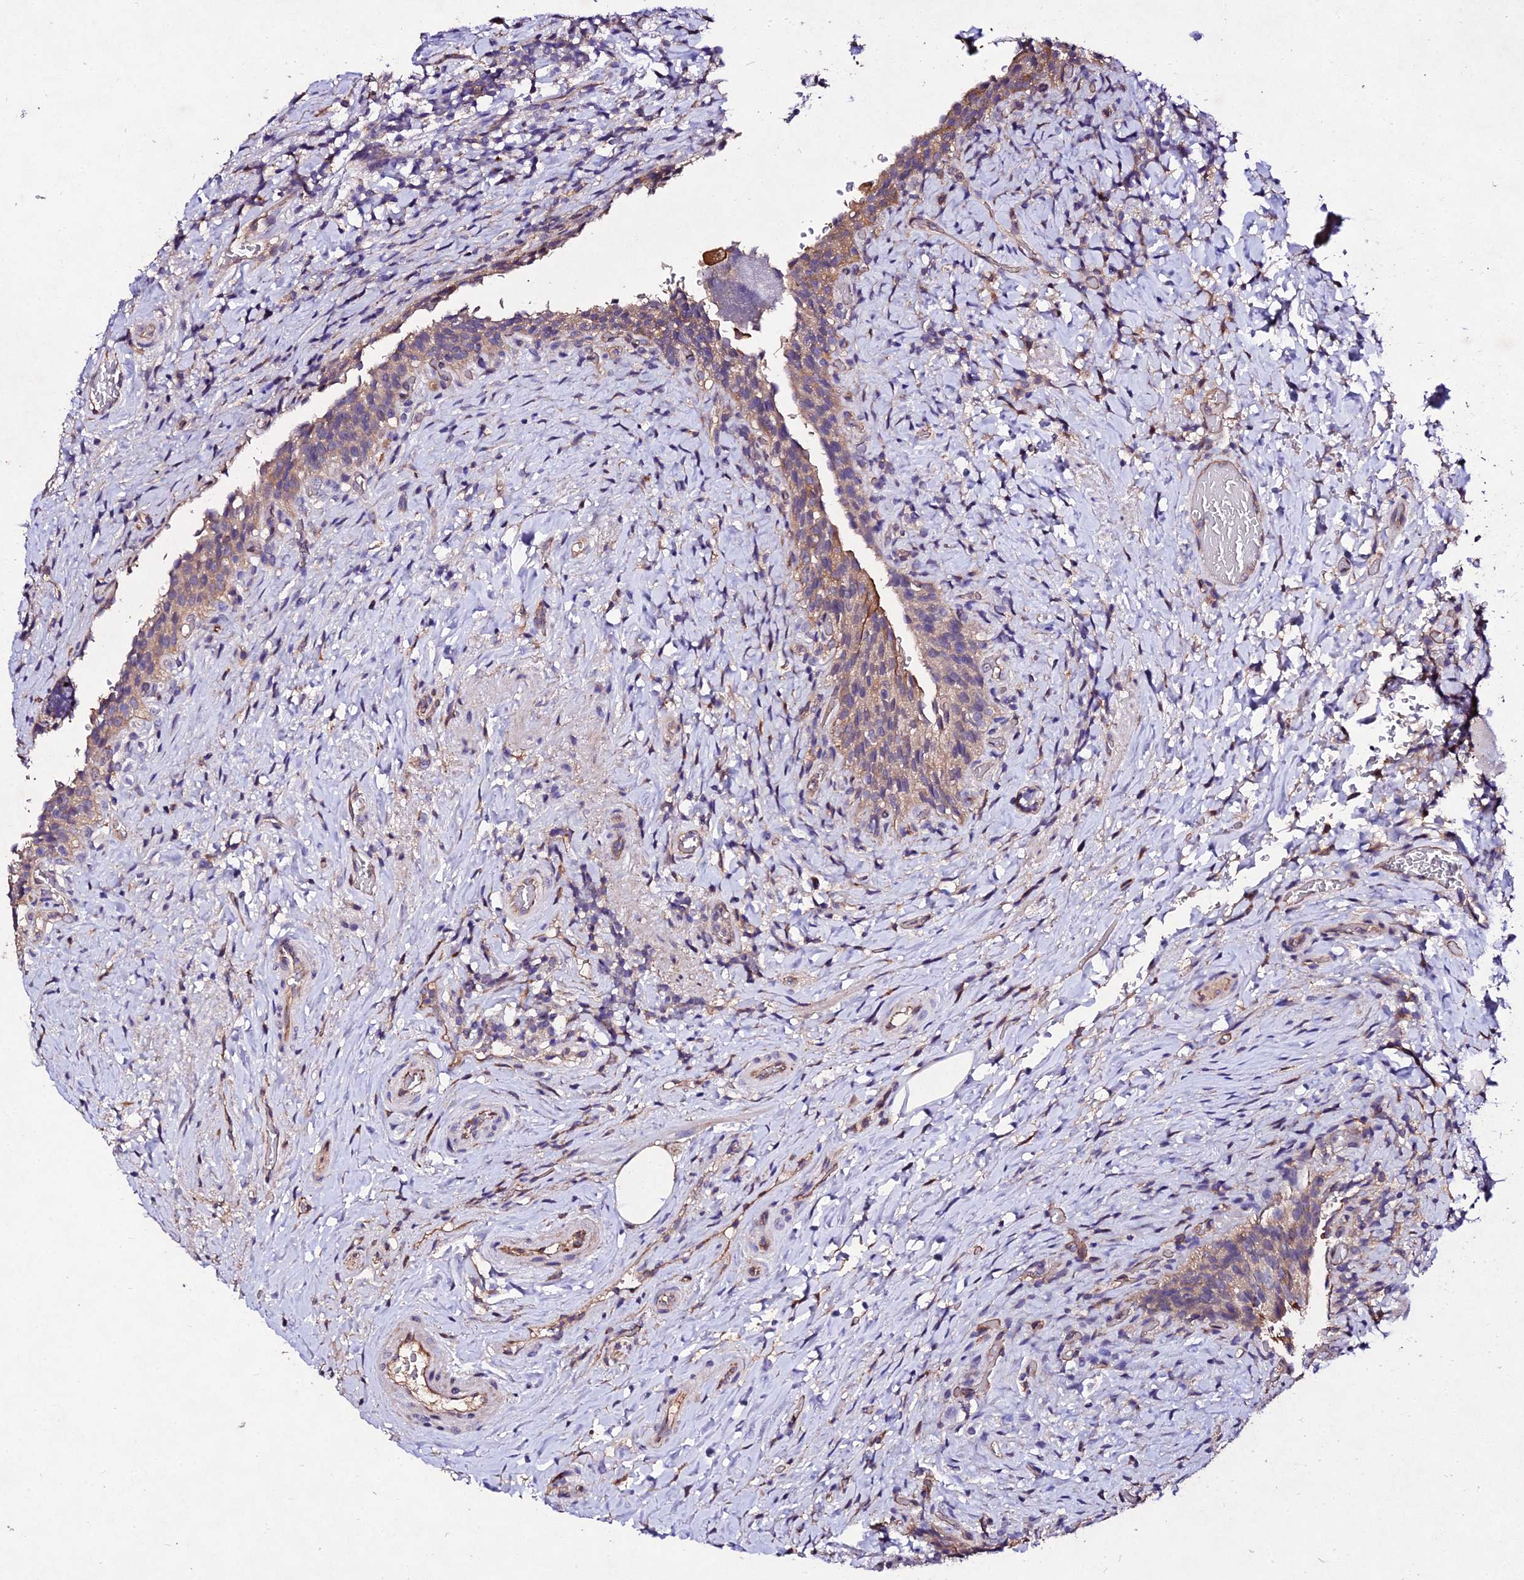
{"staining": {"intensity": "moderate", "quantity": ">75%", "location": "cytoplasmic/membranous"}, "tissue": "urinary bladder", "cell_type": "Urothelial cells", "image_type": "normal", "snomed": [{"axis": "morphology", "description": "Normal tissue, NOS"}, {"axis": "morphology", "description": "Inflammation, NOS"}, {"axis": "topography", "description": "Urinary bladder"}], "caption": "Approximately >75% of urothelial cells in unremarkable urinary bladder display moderate cytoplasmic/membranous protein expression as visualized by brown immunohistochemical staining.", "gene": "AP3M1", "patient": {"sex": "male", "age": 64}}